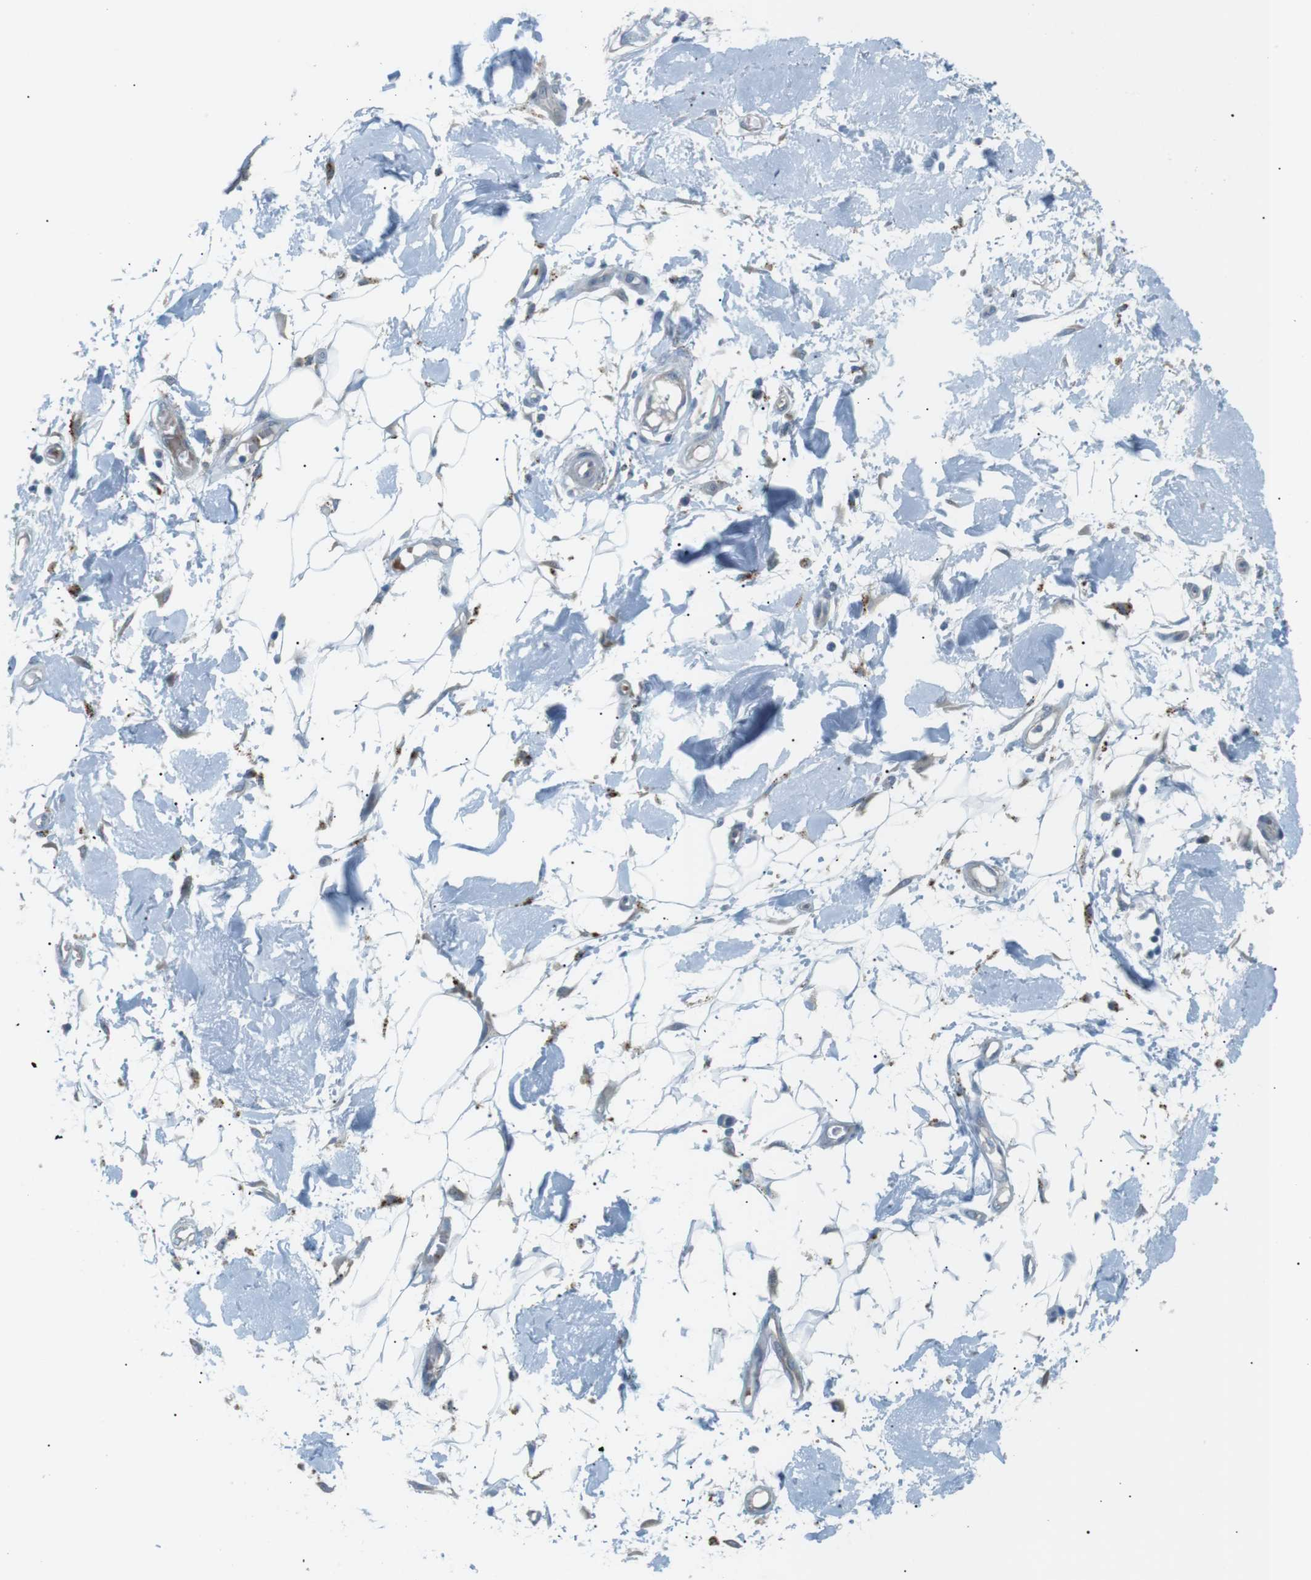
{"staining": {"intensity": "negative", "quantity": "none", "location": "none"}, "tissue": "adipose tissue", "cell_type": "Adipocytes", "image_type": "normal", "snomed": [{"axis": "morphology", "description": "Normal tissue, NOS"}, {"axis": "morphology", "description": "Squamous cell carcinoma, NOS"}, {"axis": "topography", "description": "Skin"}, {"axis": "topography", "description": "Peripheral nerve tissue"}], "caption": "Adipocytes show no significant staining in unremarkable adipose tissue. (DAB (3,3'-diaminobenzidine) IHC visualized using brightfield microscopy, high magnification).", "gene": "B4GALNT2", "patient": {"sex": "male", "age": 83}}